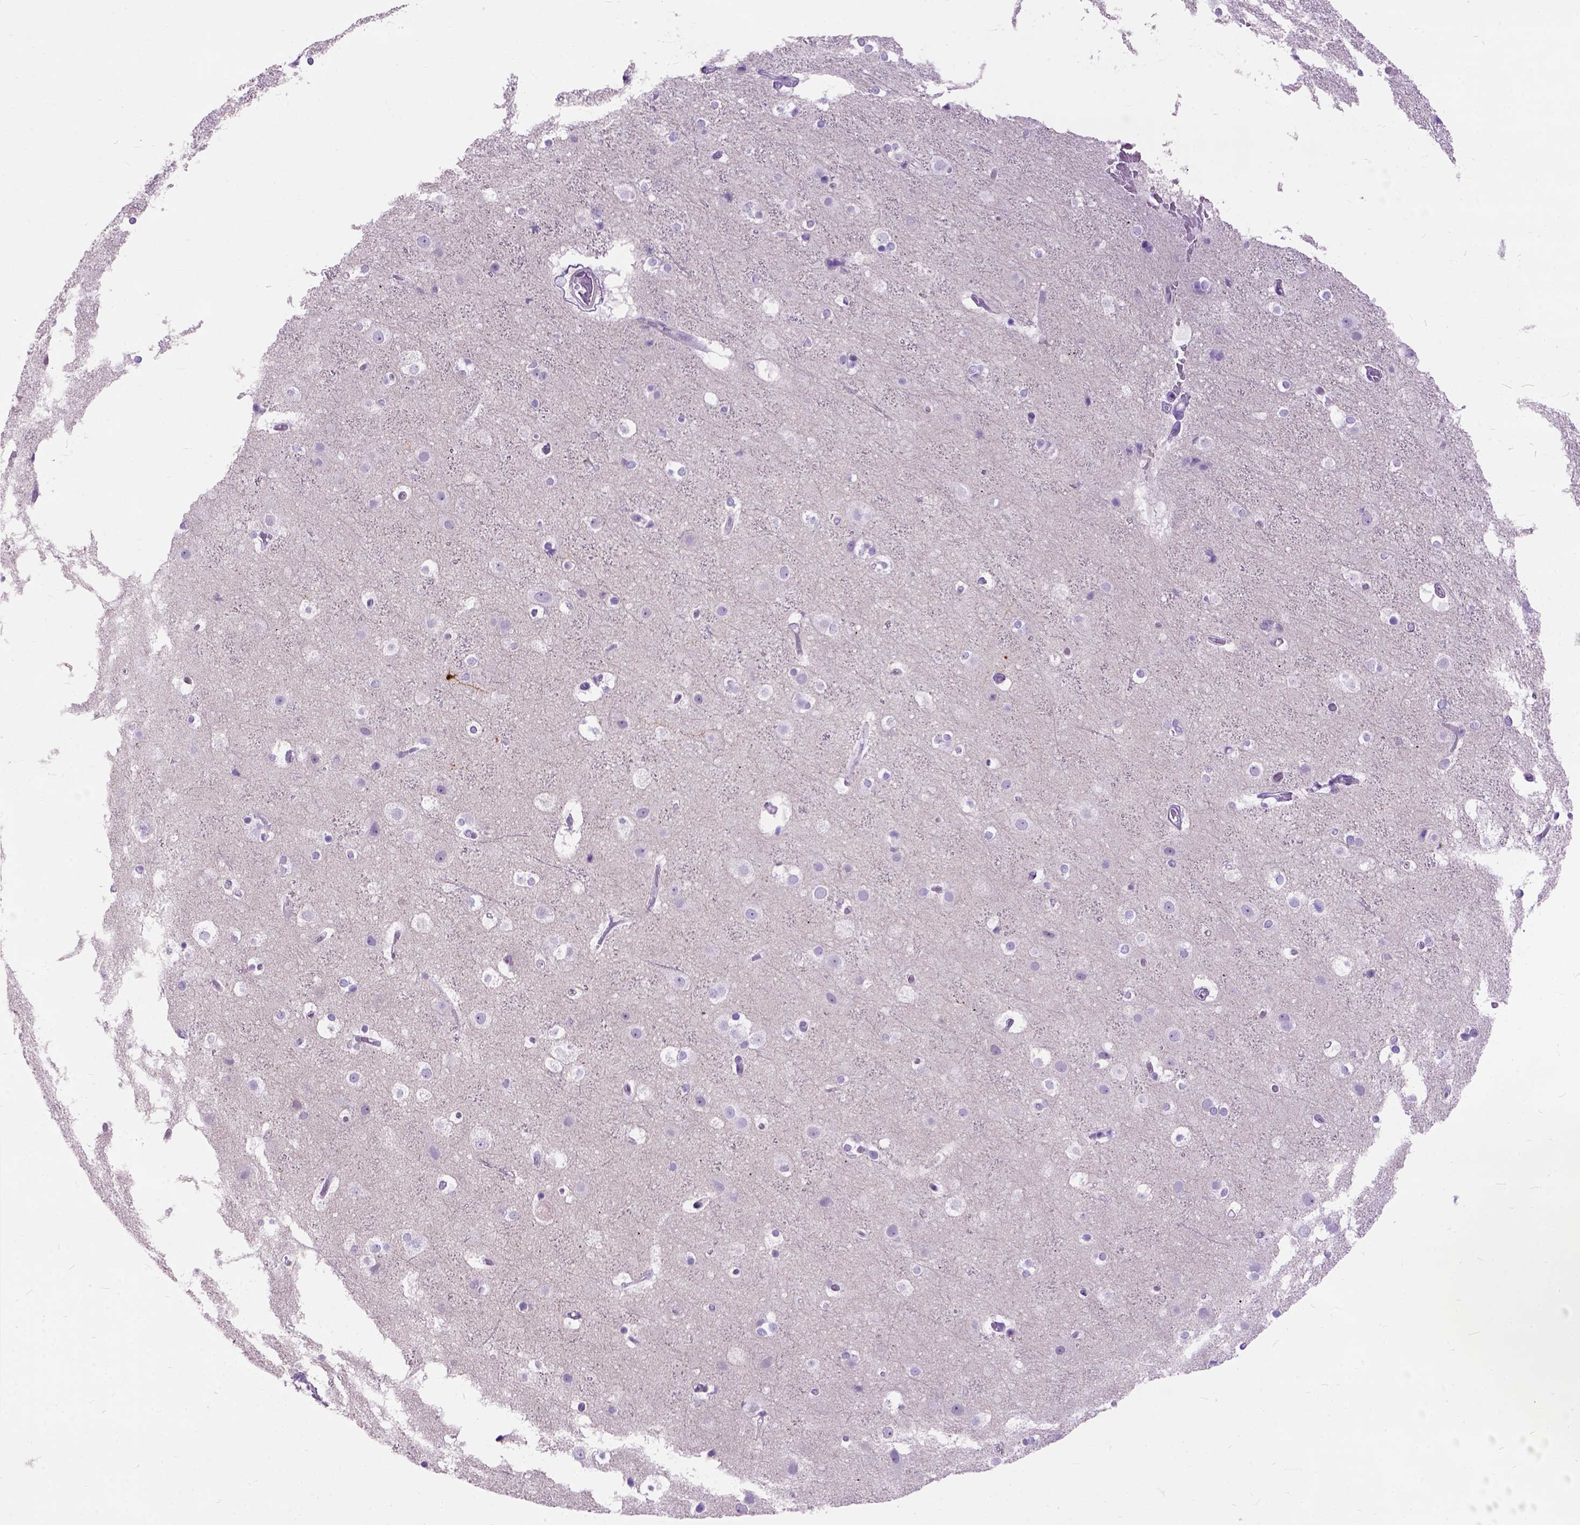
{"staining": {"intensity": "negative", "quantity": "none", "location": "none"}, "tissue": "cerebral cortex", "cell_type": "Endothelial cells", "image_type": "normal", "snomed": [{"axis": "morphology", "description": "Normal tissue, NOS"}, {"axis": "topography", "description": "Cerebral cortex"}], "caption": "This image is of normal cerebral cortex stained with immunohistochemistry to label a protein in brown with the nuclei are counter-stained blue. There is no staining in endothelial cells.", "gene": "MAPT", "patient": {"sex": "female", "age": 52}}